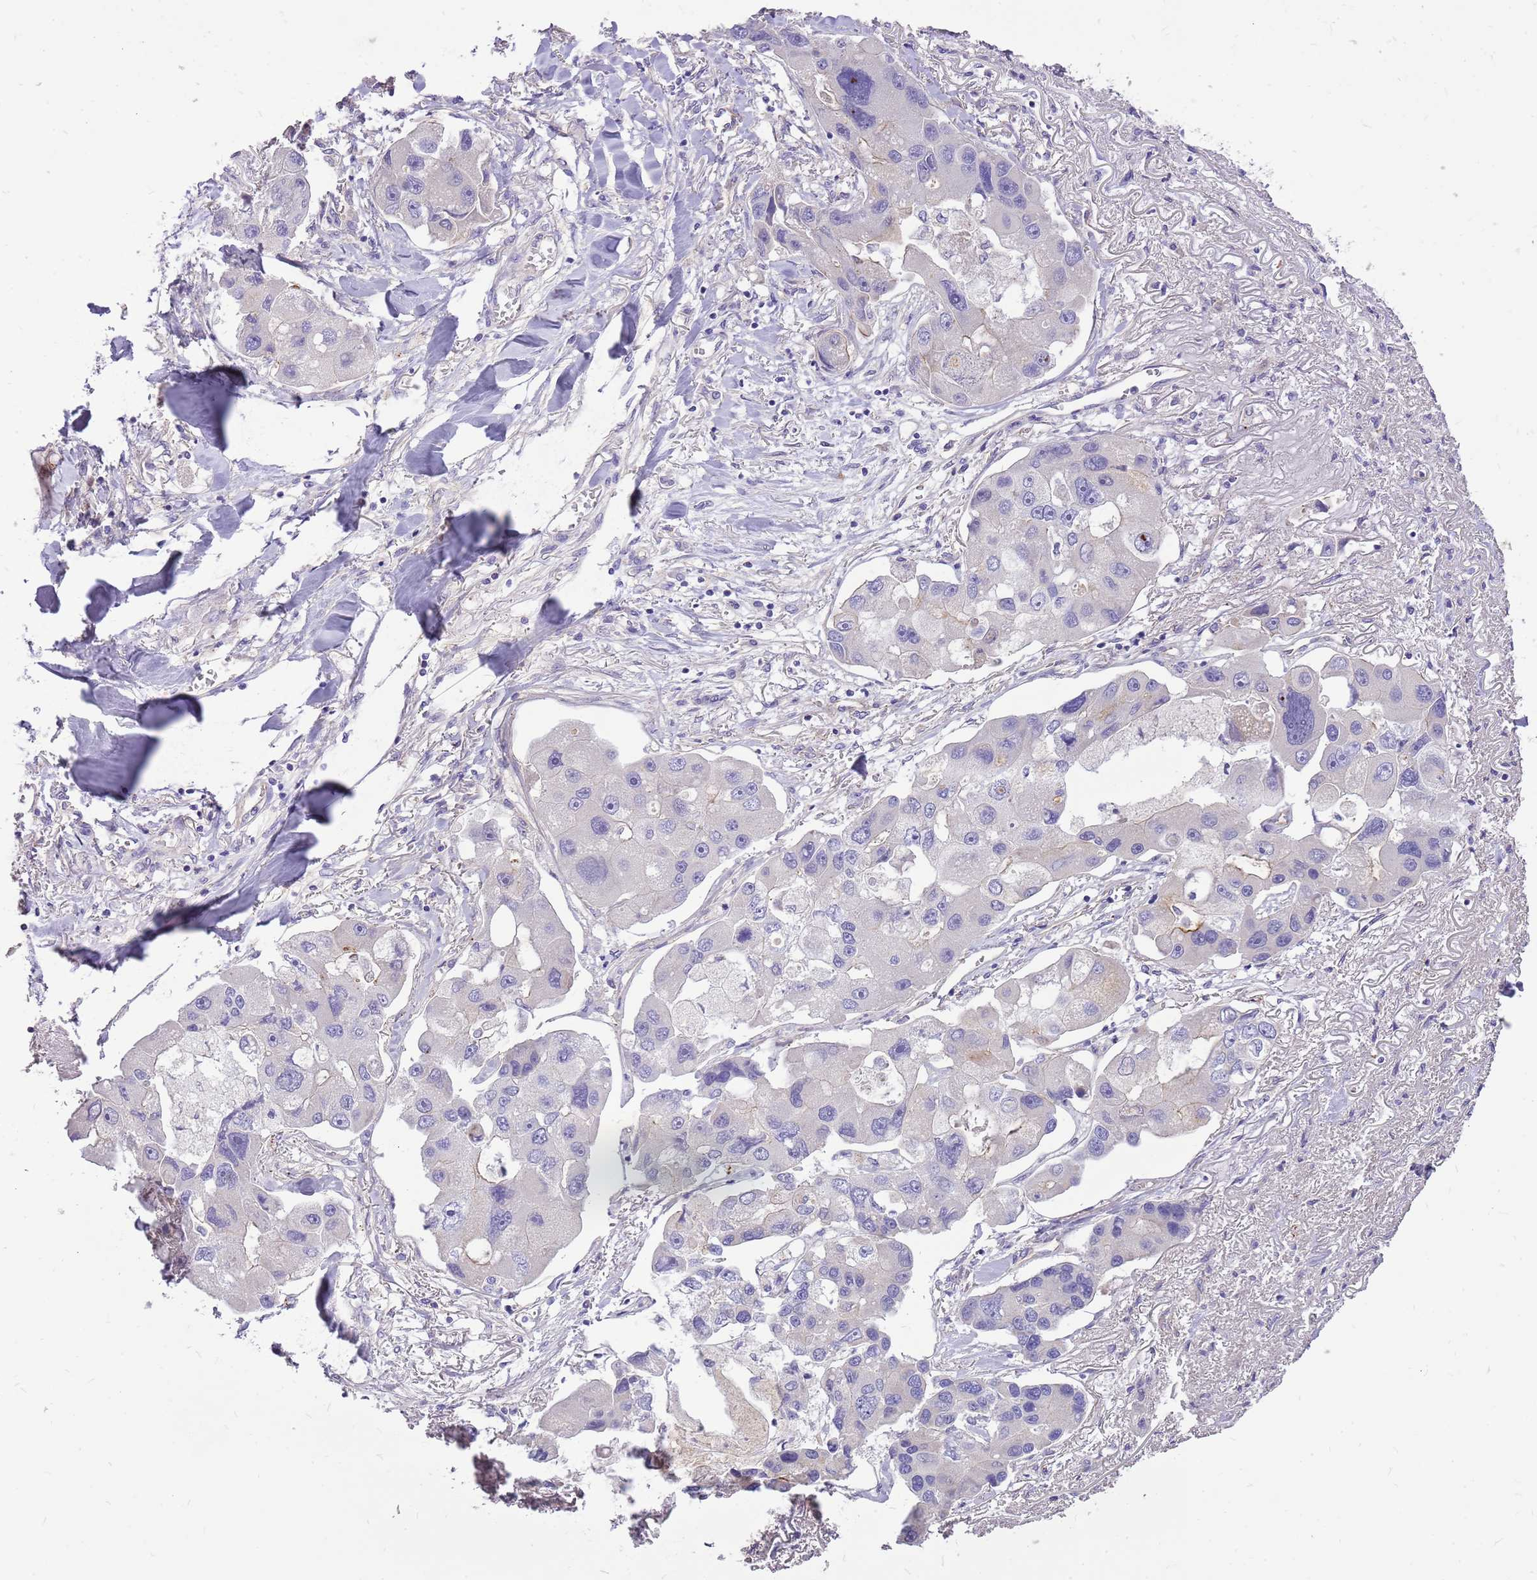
{"staining": {"intensity": "negative", "quantity": "none", "location": "none"}, "tissue": "lung cancer", "cell_type": "Tumor cells", "image_type": "cancer", "snomed": [{"axis": "morphology", "description": "Adenocarcinoma, NOS"}, {"axis": "topography", "description": "Lung"}], "caption": "This is a photomicrograph of immunohistochemistry staining of lung cancer (adenocarcinoma), which shows no staining in tumor cells.", "gene": "NTN4", "patient": {"sex": "female", "age": 54}}